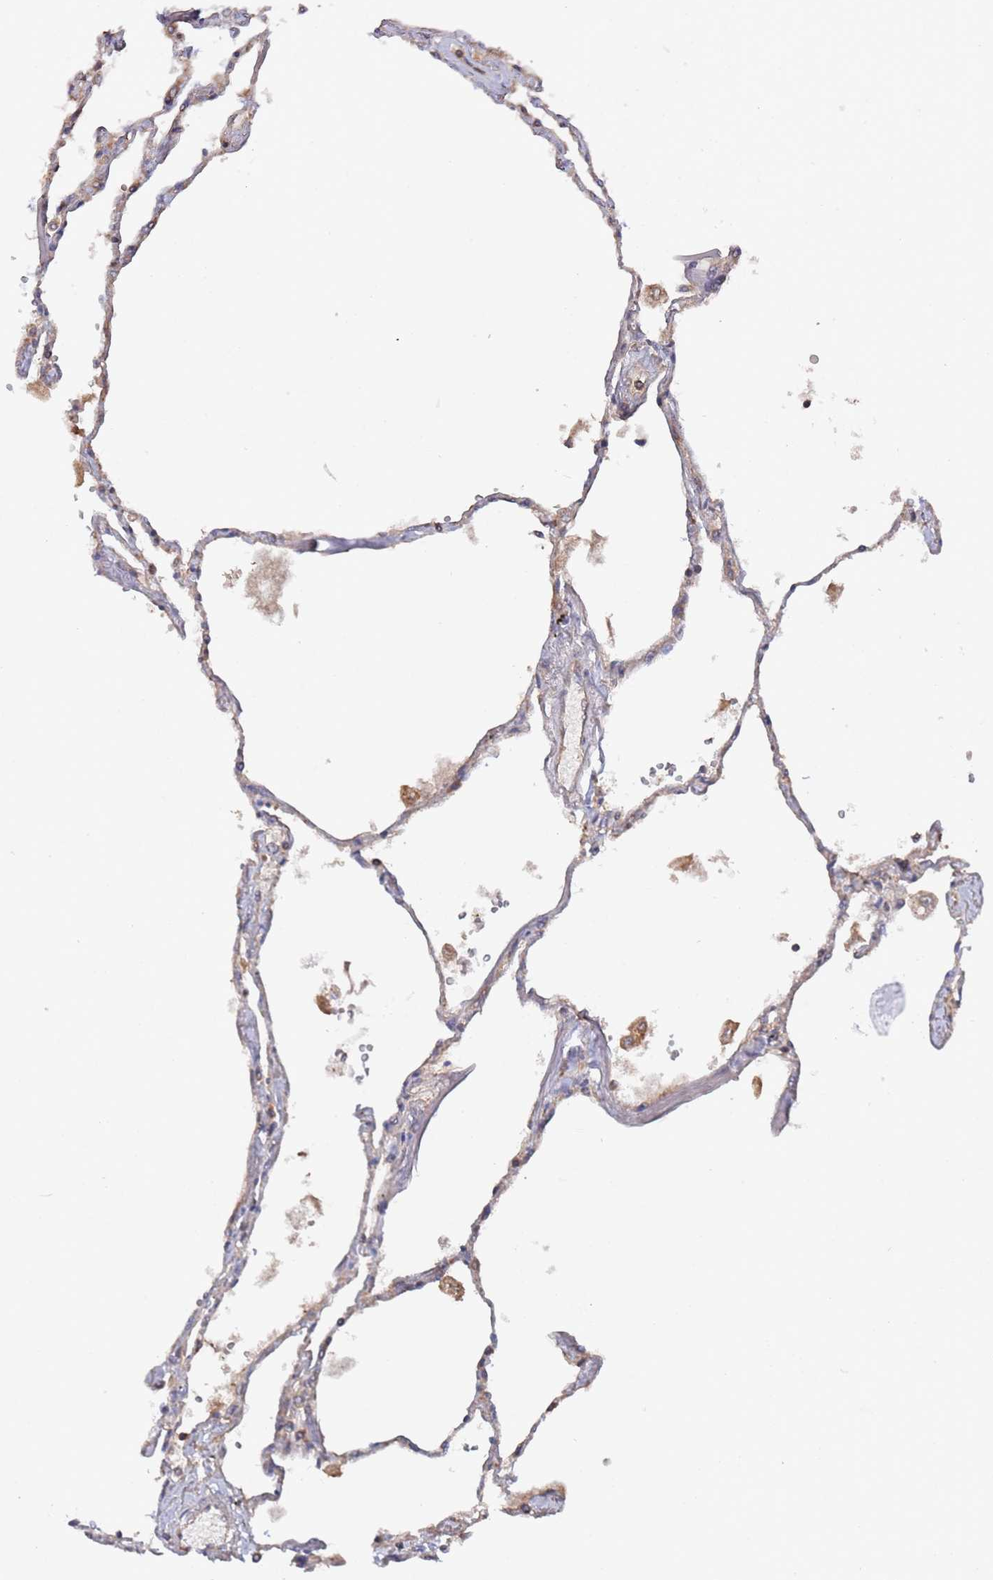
{"staining": {"intensity": "moderate", "quantity": "25%-75%", "location": "cytoplasmic/membranous"}, "tissue": "lung", "cell_type": "Alveolar cells", "image_type": "normal", "snomed": [{"axis": "morphology", "description": "Normal tissue, NOS"}, {"axis": "topography", "description": "Lung"}], "caption": "Protein positivity by IHC exhibits moderate cytoplasmic/membranous staining in about 25%-75% of alveolar cells in unremarkable lung.", "gene": "DDX60", "patient": {"sex": "female", "age": 67}}